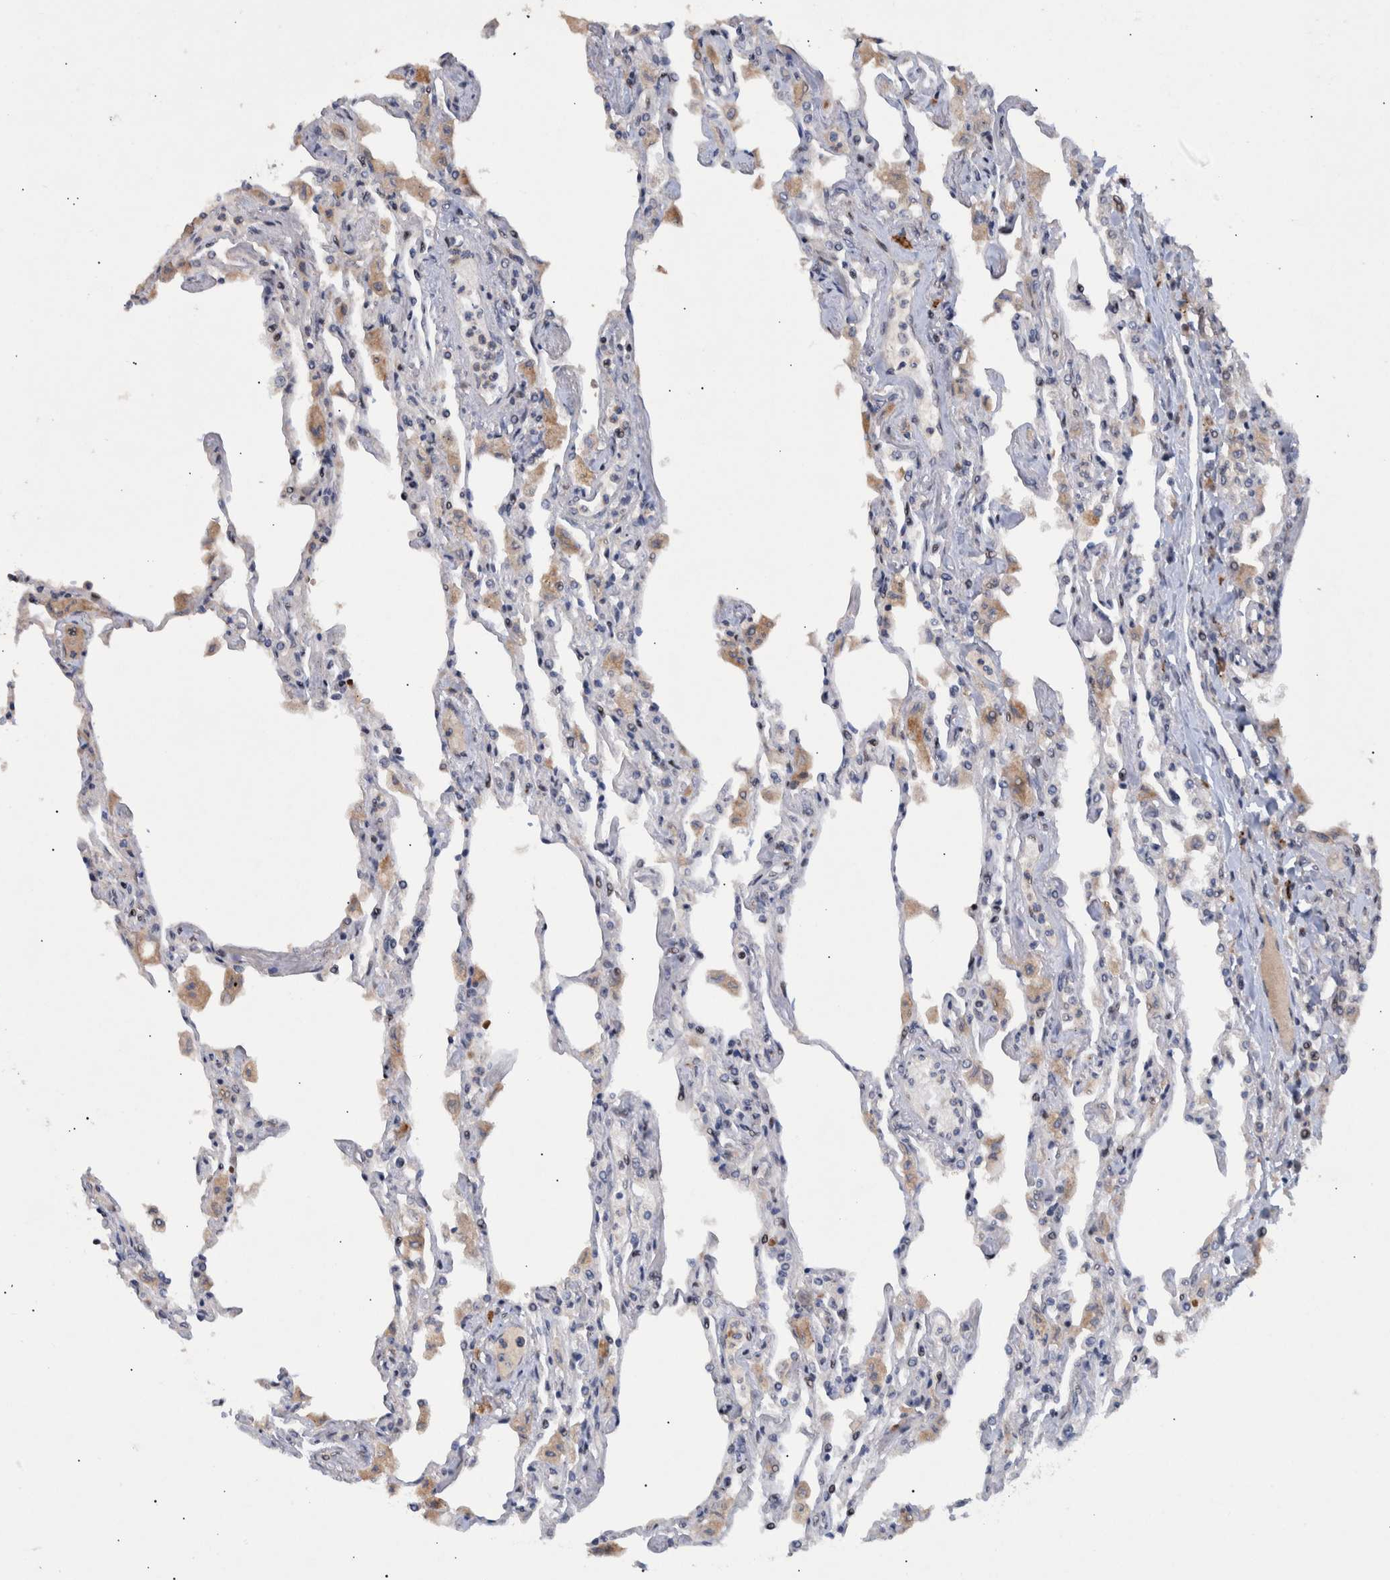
{"staining": {"intensity": "weak", "quantity": "<25%", "location": "cytoplasmic/membranous"}, "tissue": "lung", "cell_type": "Alveolar cells", "image_type": "normal", "snomed": [{"axis": "morphology", "description": "Normal tissue, NOS"}, {"axis": "topography", "description": "Bronchus"}, {"axis": "topography", "description": "Lung"}], "caption": "This image is of normal lung stained with immunohistochemistry (IHC) to label a protein in brown with the nuclei are counter-stained blue. There is no staining in alveolar cells.", "gene": "ESRP1", "patient": {"sex": "female", "age": 49}}